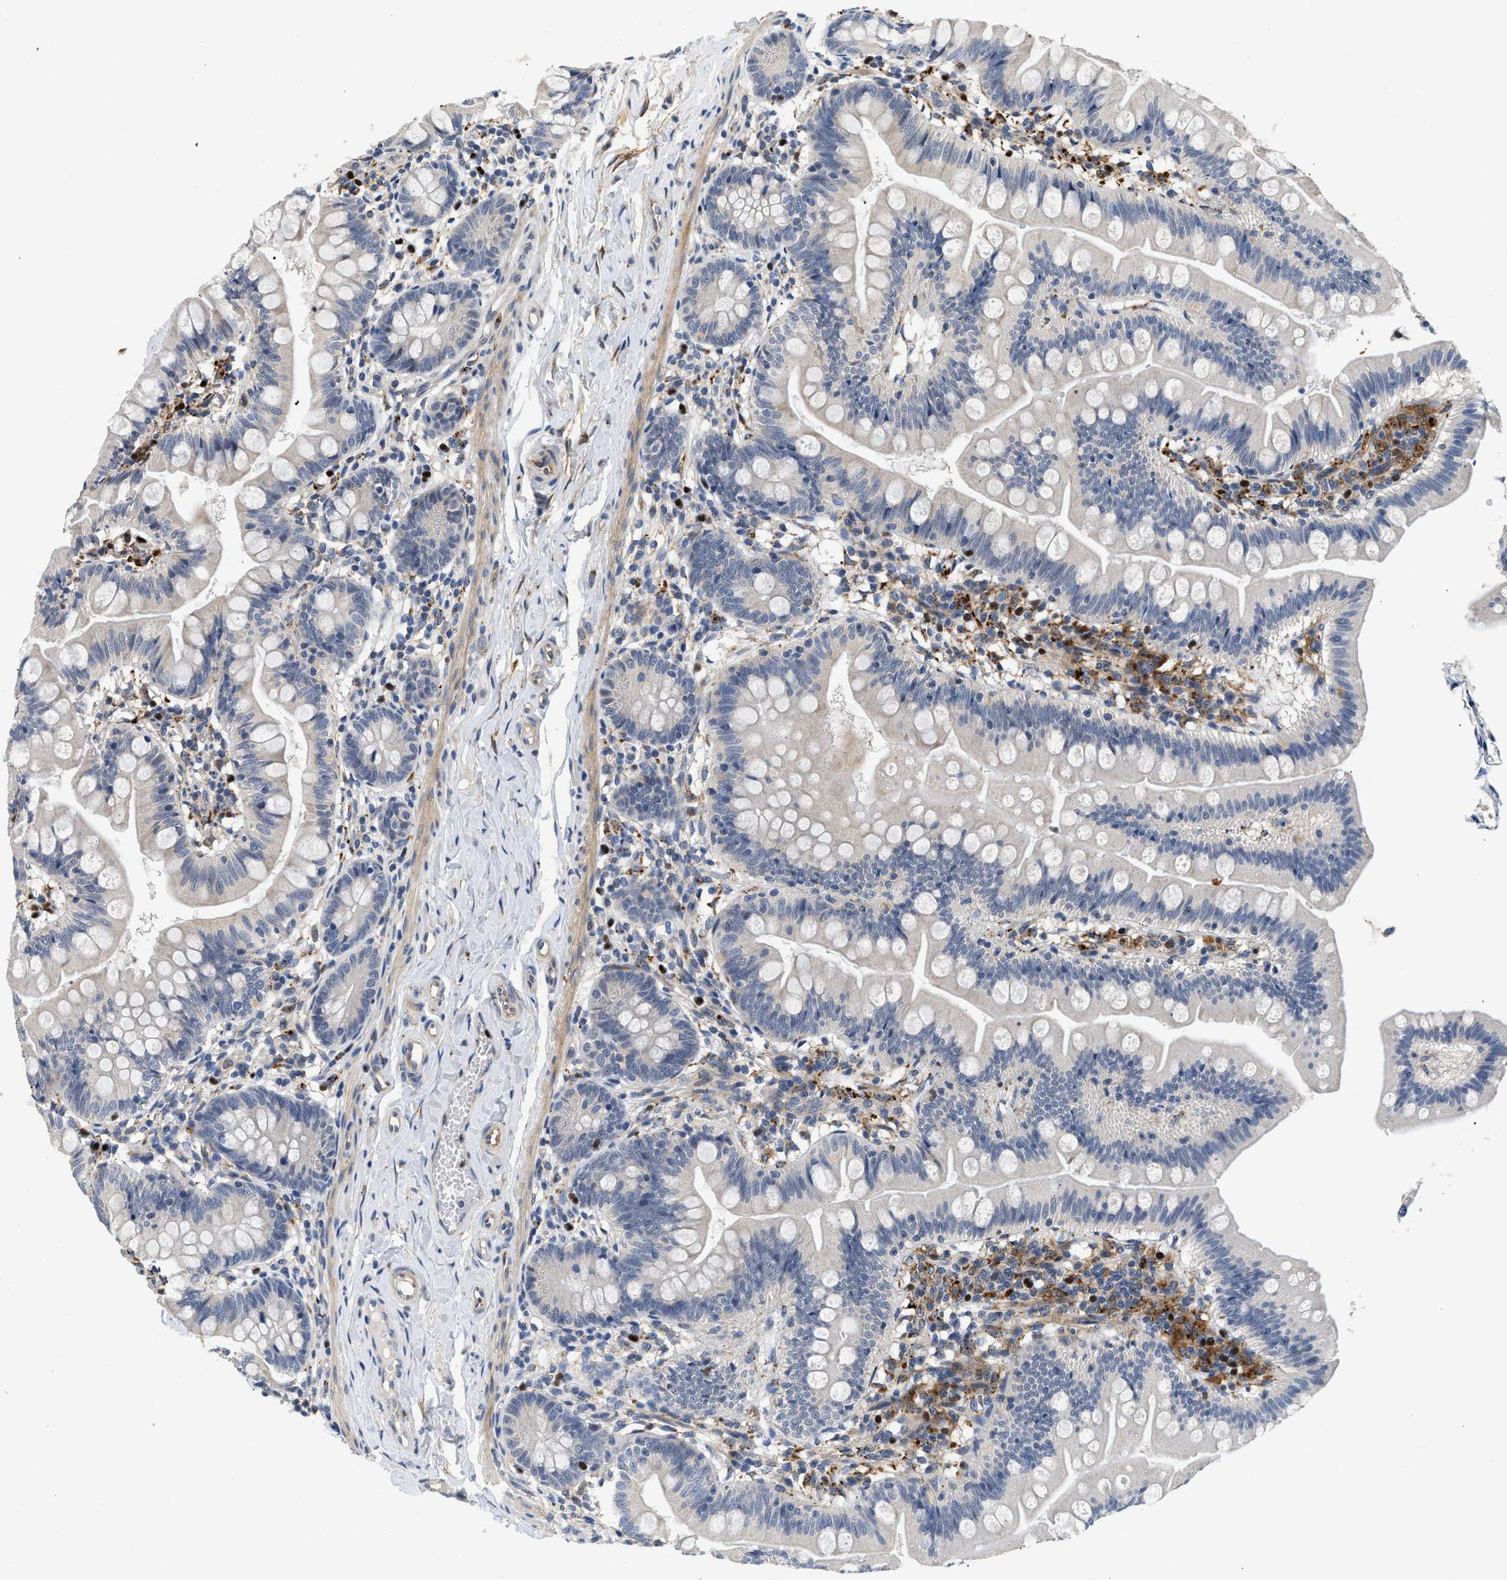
{"staining": {"intensity": "weak", "quantity": "<25%", "location": "cytoplasmic/membranous"}, "tissue": "small intestine", "cell_type": "Glandular cells", "image_type": "normal", "snomed": [{"axis": "morphology", "description": "Normal tissue, NOS"}, {"axis": "topography", "description": "Small intestine"}], "caption": "High power microscopy image of an immunohistochemistry (IHC) histopathology image of normal small intestine, revealing no significant positivity in glandular cells.", "gene": "PPM1L", "patient": {"sex": "male", "age": 7}}